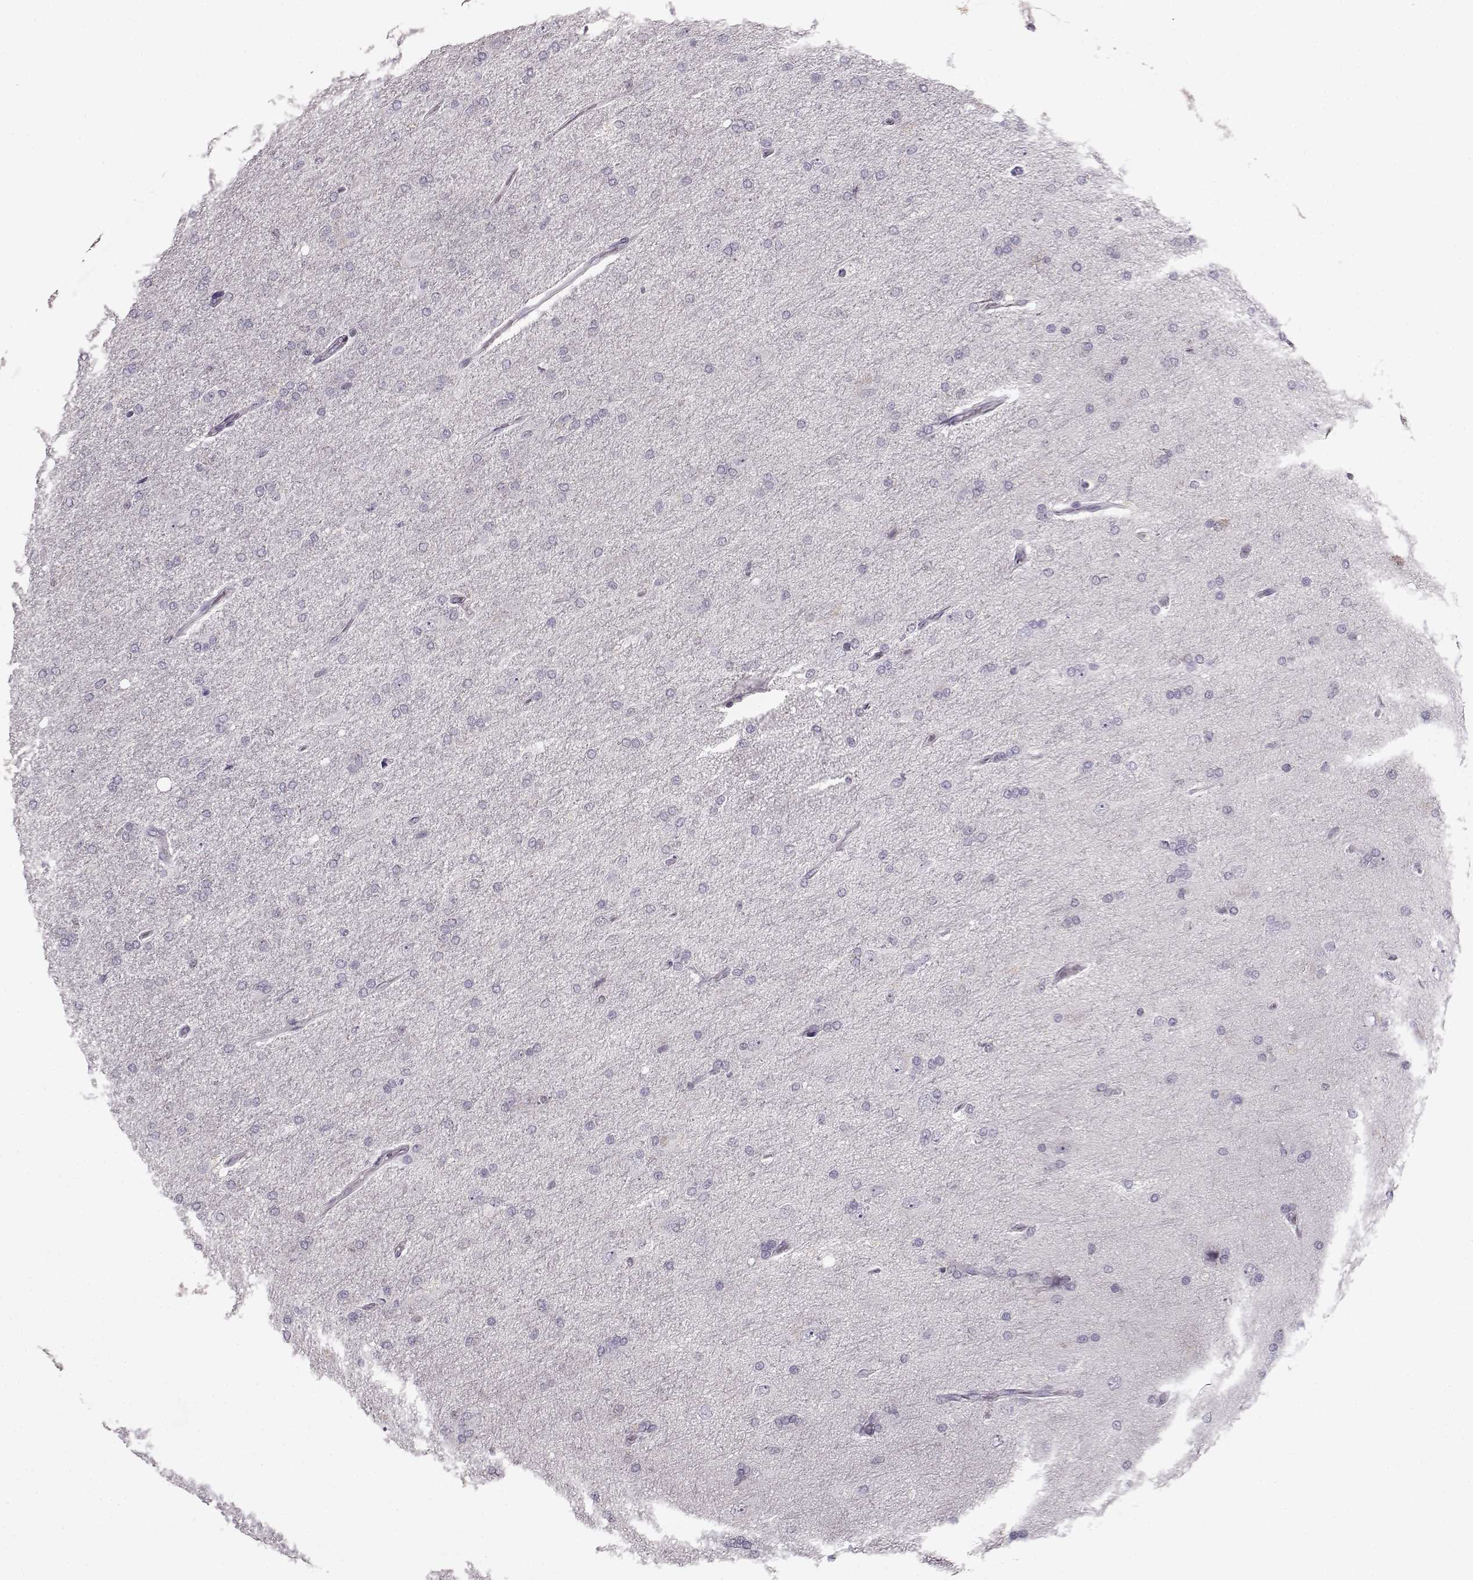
{"staining": {"intensity": "negative", "quantity": "none", "location": "none"}, "tissue": "glioma", "cell_type": "Tumor cells", "image_type": "cancer", "snomed": [{"axis": "morphology", "description": "Glioma, malignant, High grade"}, {"axis": "topography", "description": "Cerebral cortex"}], "caption": "Tumor cells show no significant protein expression in glioma. (Immunohistochemistry (ihc), brightfield microscopy, high magnification).", "gene": "RP1L1", "patient": {"sex": "male", "age": 70}}